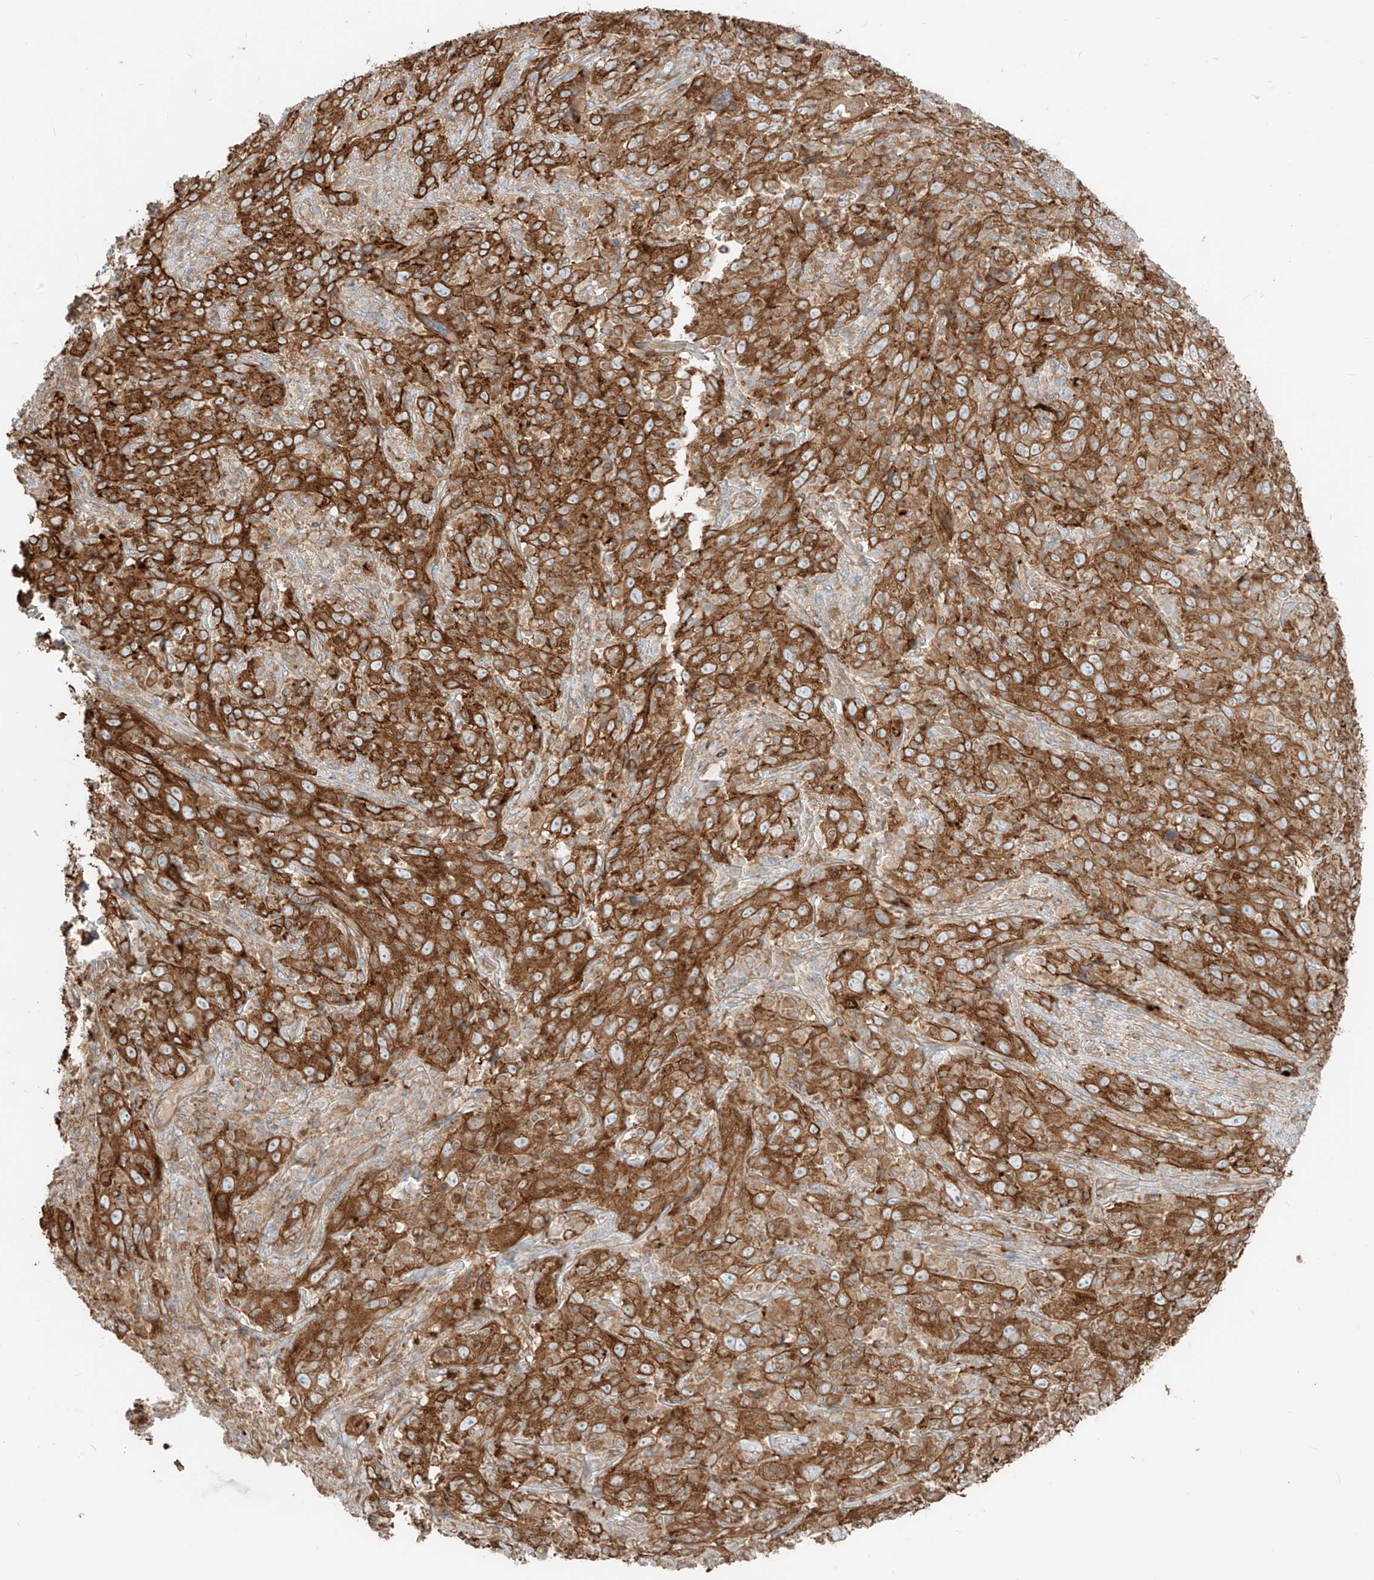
{"staining": {"intensity": "strong", "quantity": ">75%", "location": "cytoplasmic/membranous"}, "tissue": "cervical cancer", "cell_type": "Tumor cells", "image_type": "cancer", "snomed": [{"axis": "morphology", "description": "Squamous cell carcinoma, NOS"}, {"axis": "topography", "description": "Cervix"}], "caption": "About >75% of tumor cells in human cervical cancer (squamous cell carcinoma) demonstrate strong cytoplasmic/membranous protein positivity as visualized by brown immunohistochemical staining.", "gene": "CCDC115", "patient": {"sex": "female", "age": 46}}